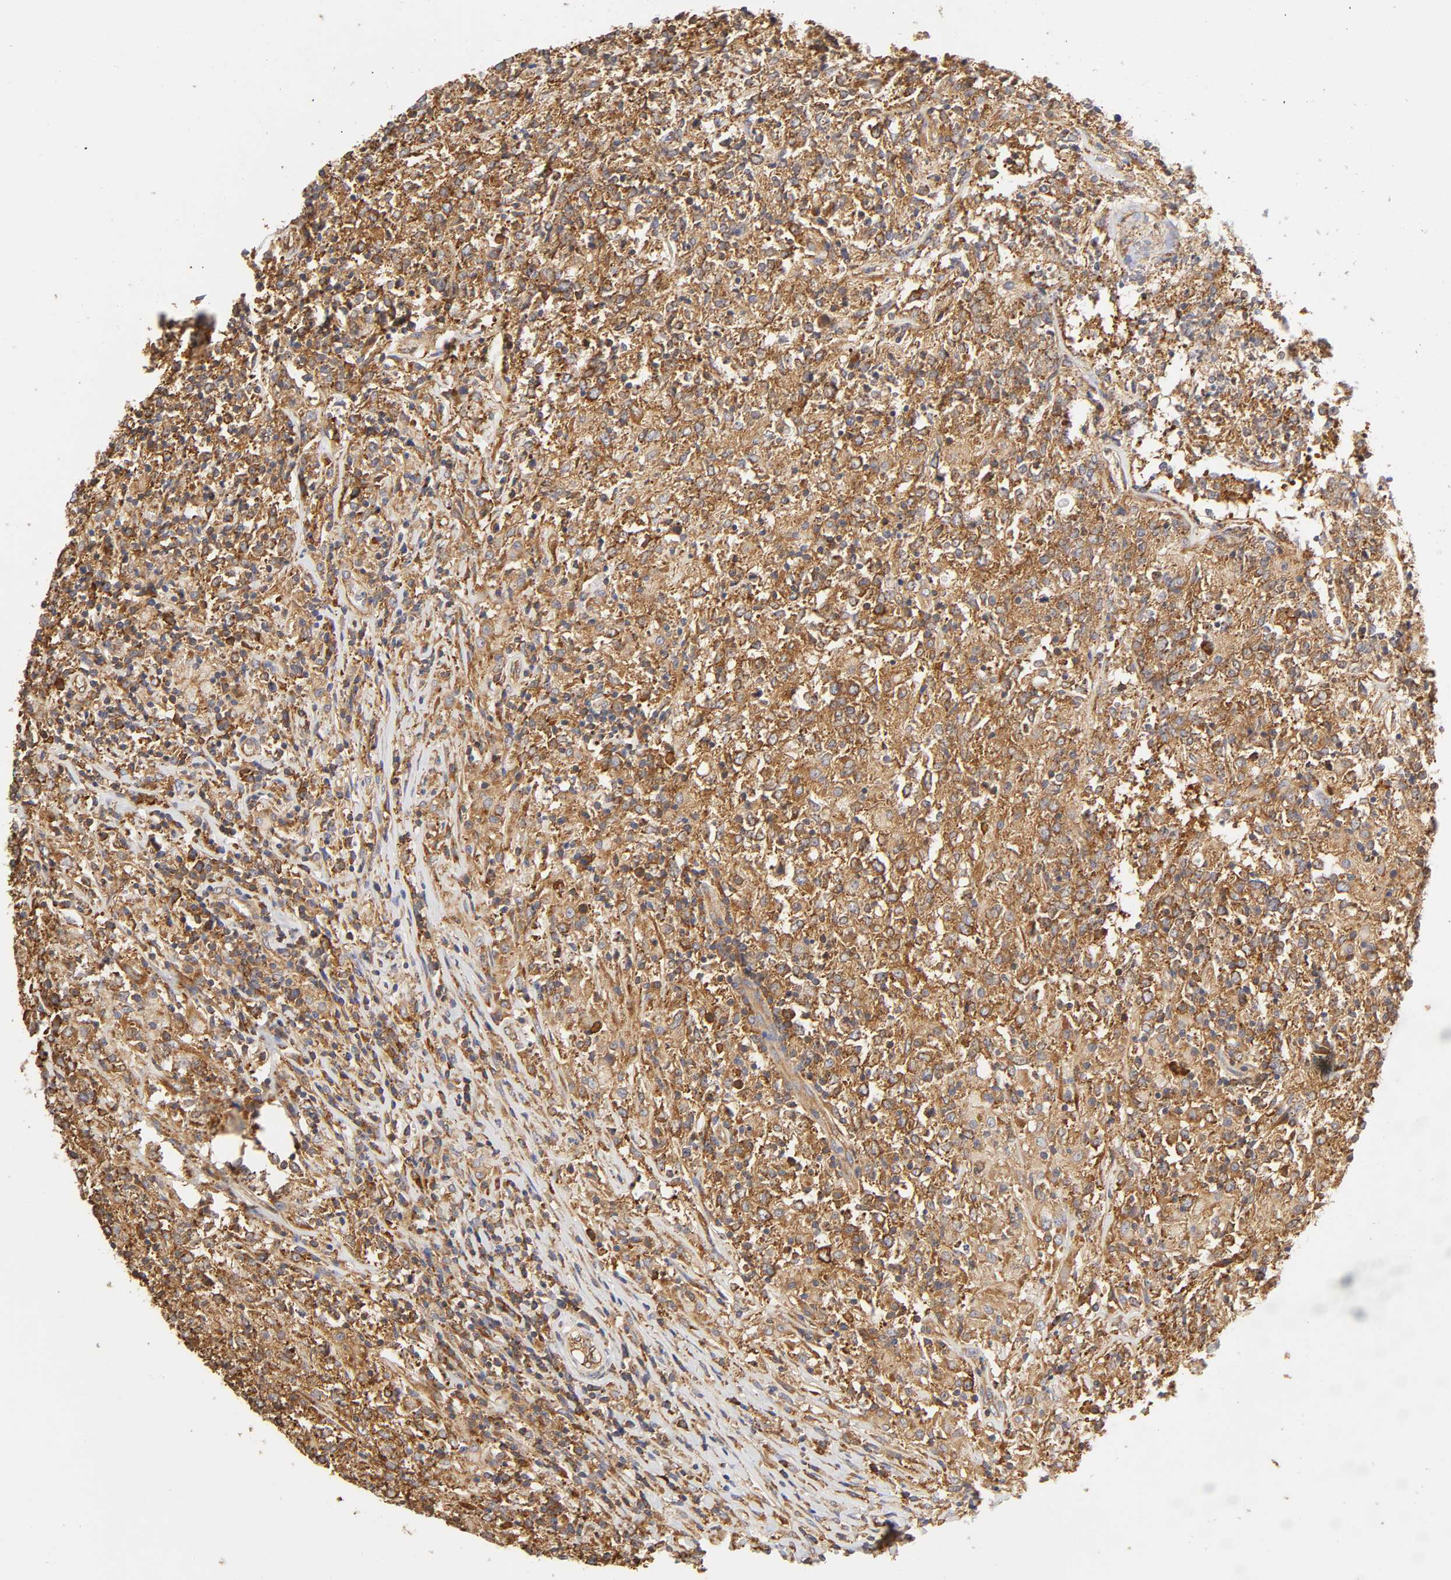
{"staining": {"intensity": "strong", "quantity": ">75%", "location": "cytoplasmic/membranous"}, "tissue": "lymphoma", "cell_type": "Tumor cells", "image_type": "cancer", "snomed": [{"axis": "morphology", "description": "Malignant lymphoma, non-Hodgkin's type, High grade"}, {"axis": "topography", "description": "Lymph node"}], "caption": "A high amount of strong cytoplasmic/membranous staining is seen in about >75% of tumor cells in malignant lymphoma, non-Hodgkin's type (high-grade) tissue.", "gene": "RPL14", "patient": {"sex": "female", "age": 84}}